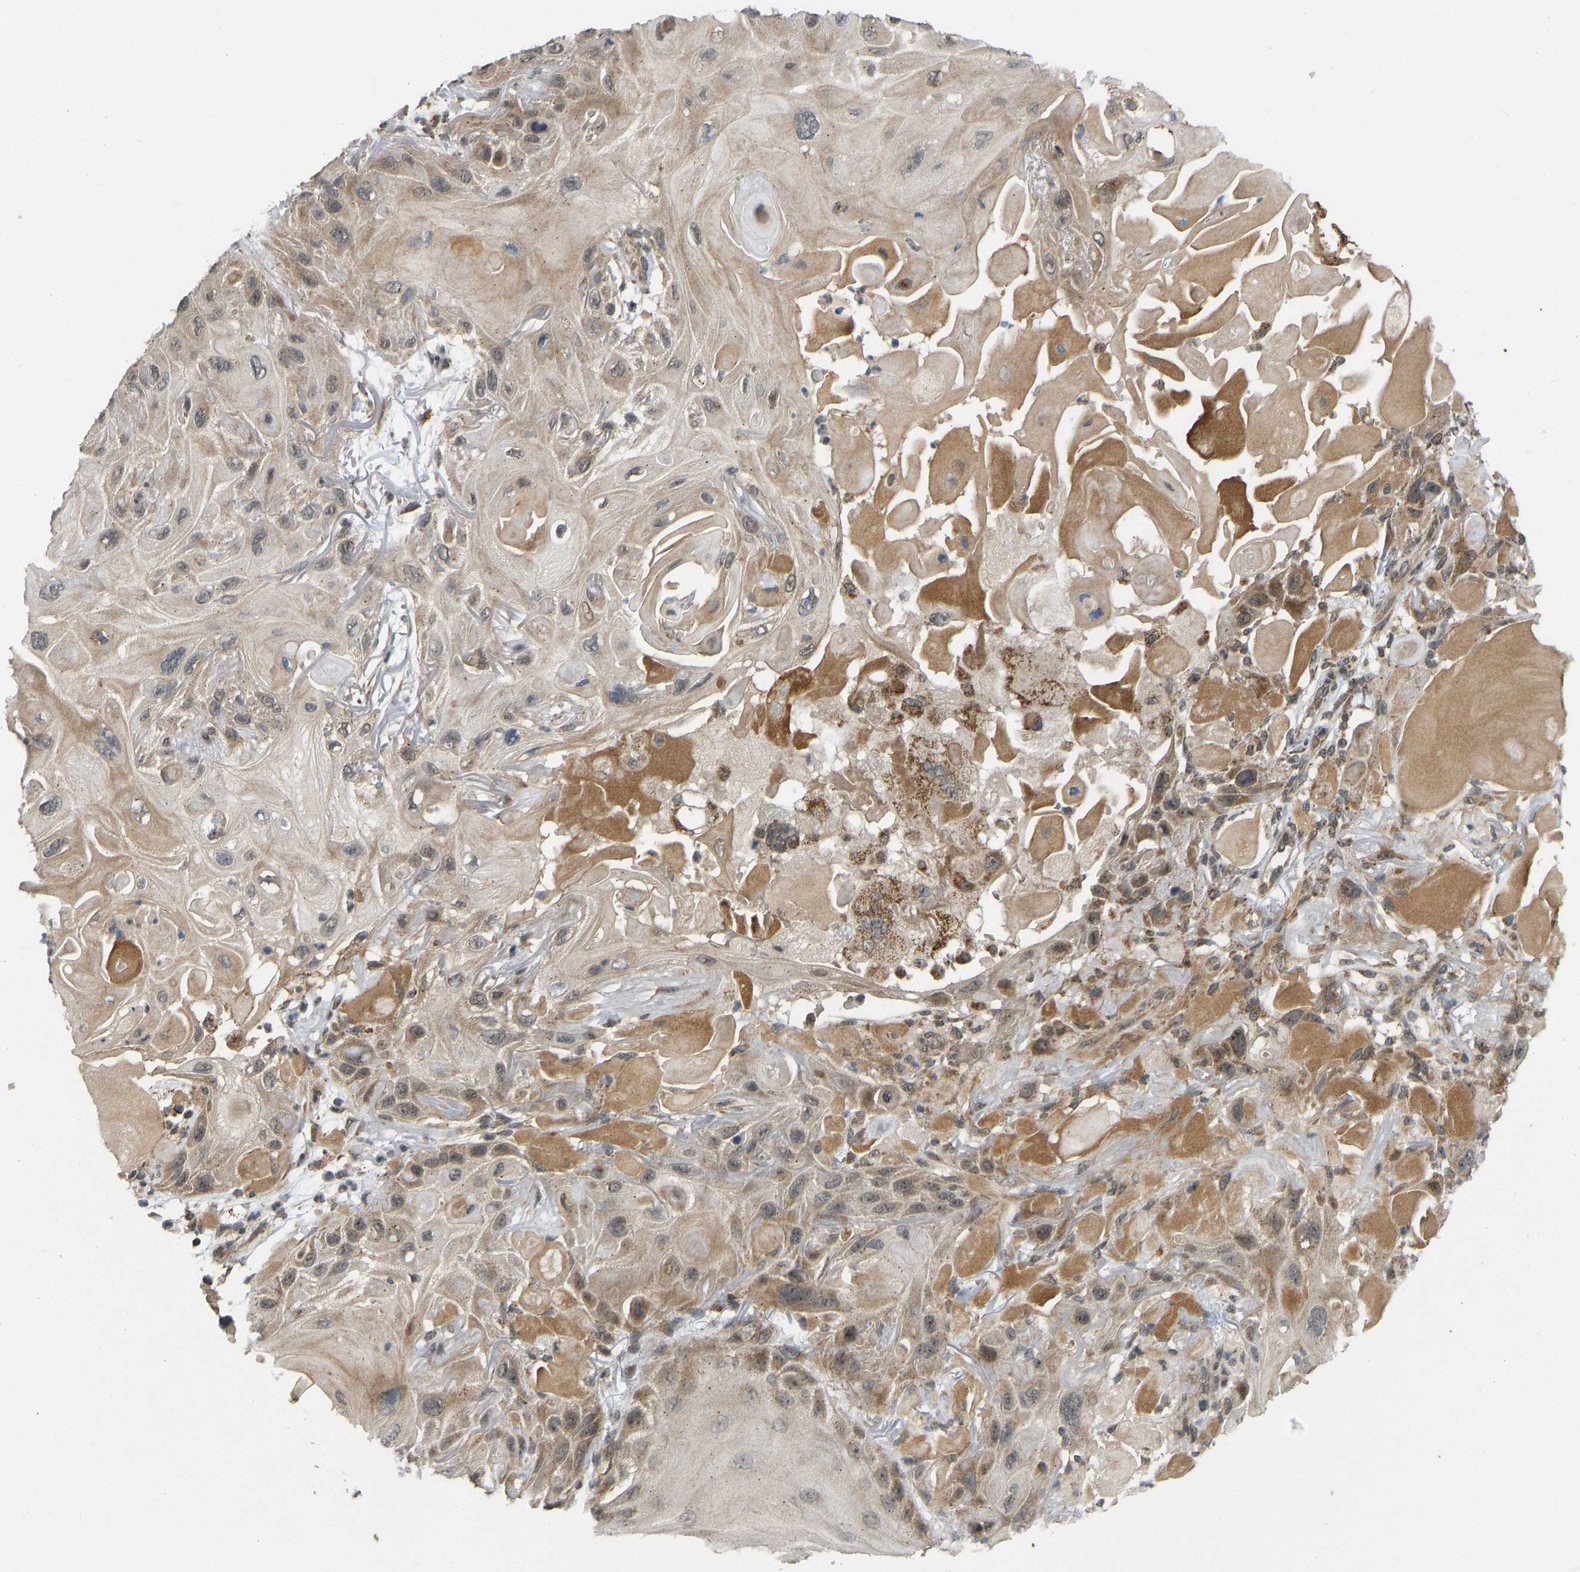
{"staining": {"intensity": "moderate", "quantity": "25%-75%", "location": "cytoplasmic/membranous,nuclear"}, "tissue": "skin cancer", "cell_type": "Tumor cells", "image_type": "cancer", "snomed": [{"axis": "morphology", "description": "Squamous cell carcinoma, NOS"}, {"axis": "topography", "description": "Skin"}], "caption": "There is medium levels of moderate cytoplasmic/membranous and nuclear expression in tumor cells of skin squamous cell carcinoma, as demonstrated by immunohistochemical staining (brown color).", "gene": "ACADS", "patient": {"sex": "female", "age": 77}}